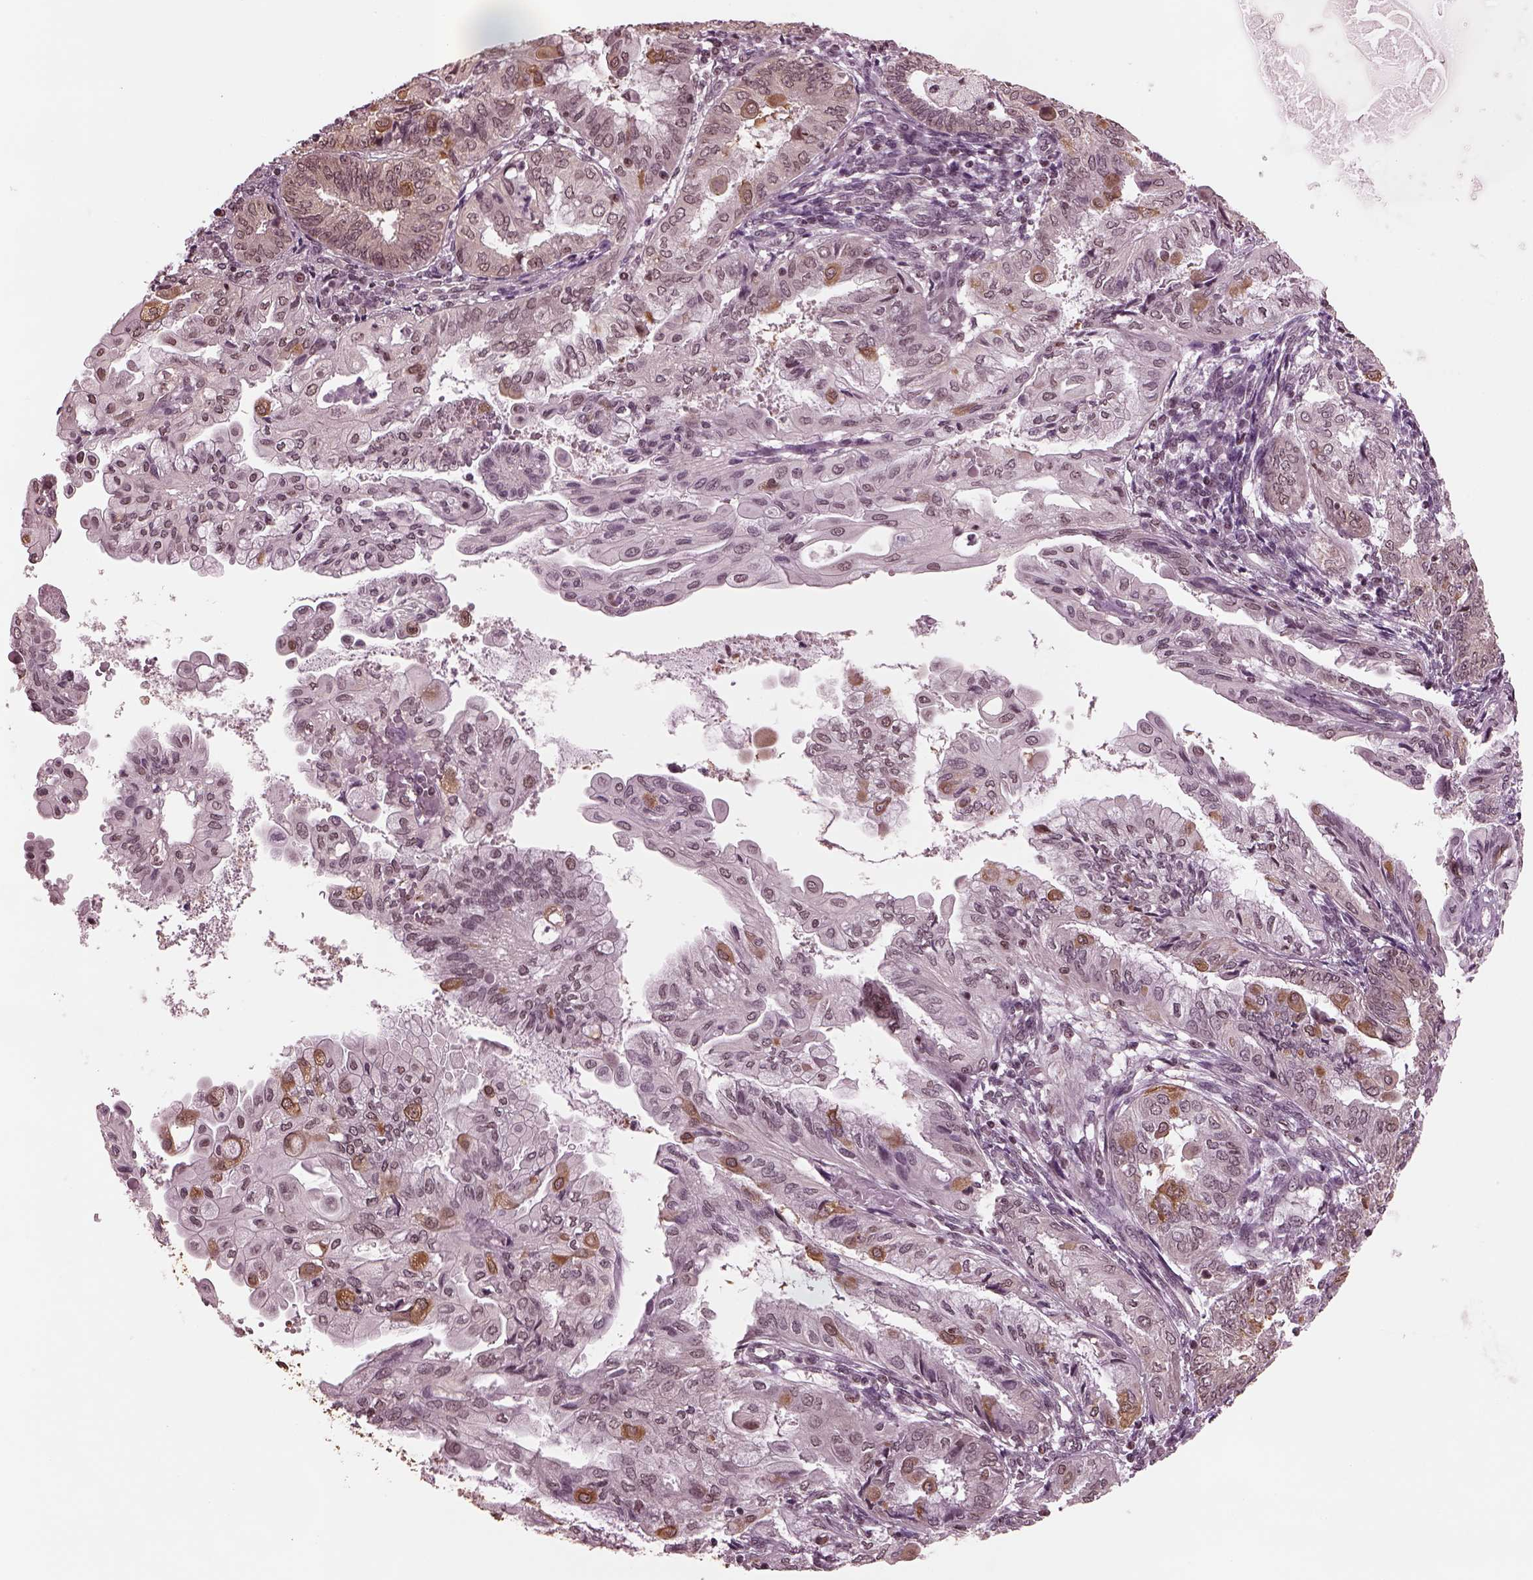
{"staining": {"intensity": "moderate", "quantity": "<25%", "location": "cytoplasmic/membranous"}, "tissue": "endometrial cancer", "cell_type": "Tumor cells", "image_type": "cancer", "snomed": [{"axis": "morphology", "description": "Adenocarcinoma, NOS"}, {"axis": "topography", "description": "Endometrium"}], "caption": "IHC of human adenocarcinoma (endometrial) demonstrates low levels of moderate cytoplasmic/membranous staining in approximately <25% of tumor cells.", "gene": "RUVBL2", "patient": {"sex": "female", "age": 68}}